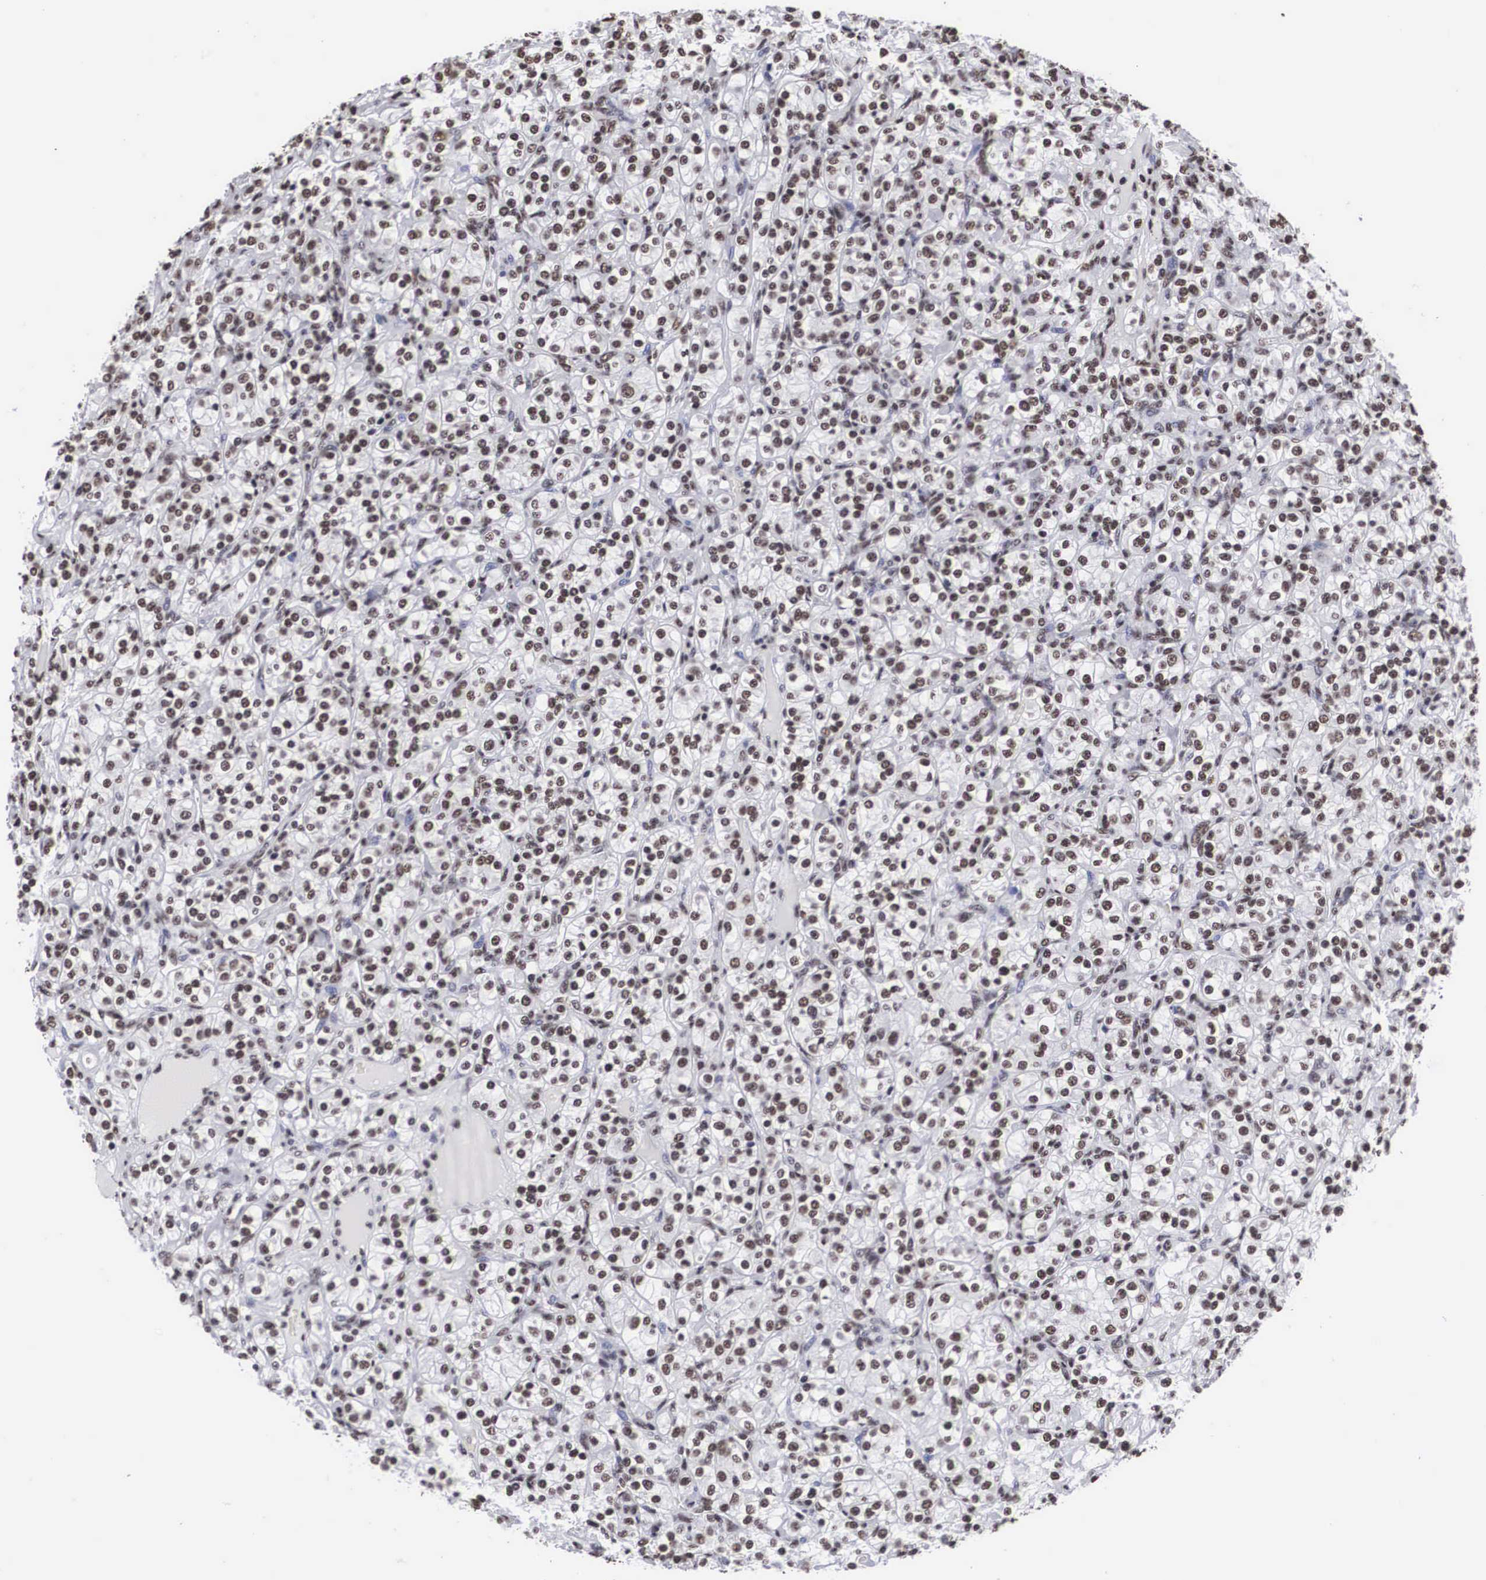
{"staining": {"intensity": "moderate", "quantity": ">75%", "location": "nuclear"}, "tissue": "renal cancer", "cell_type": "Tumor cells", "image_type": "cancer", "snomed": [{"axis": "morphology", "description": "Adenocarcinoma, NOS"}, {"axis": "topography", "description": "Kidney"}], "caption": "Renal adenocarcinoma tissue shows moderate nuclear positivity in approximately >75% of tumor cells, visualized by immunohistochemistry. The protein is shown in brown color, while the nuclei are stained blue.", "gene": "ACIN1", "patient": {"sex": "male", "age": 77}}